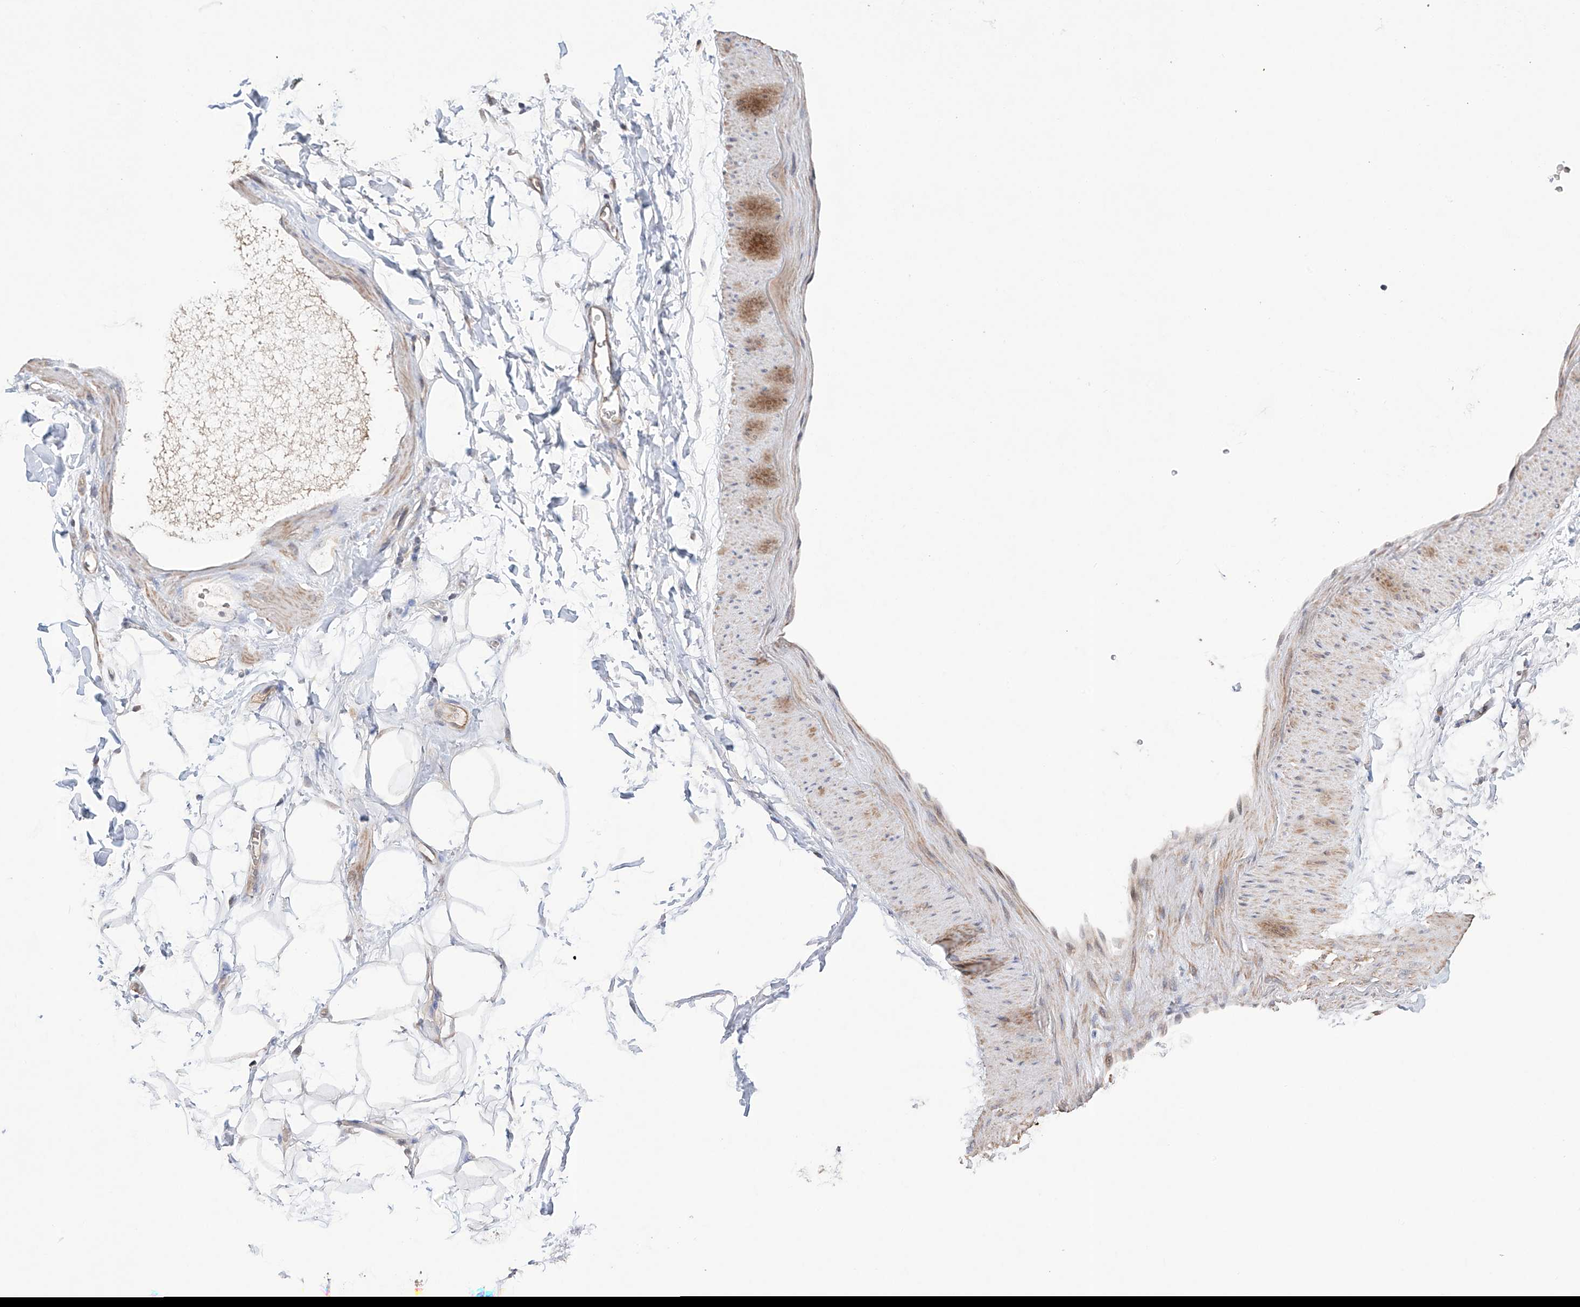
{"staining": {"intensity": "negative", "quantity": "none", "location": "none"}, "tissue": "adipose tissue", "cell_type": "Adipocytes", "image_type": "normal", "snomed": [{"axis": "morphology", "description": "Normal tissue, NOS"}, {"axis": "morphology", "description": "Adenocarcinoma, NOS"}, {"axis": "topography", "description": "Pancreas"}, {"axis": "topography", "description": "Peripheral nerve tissue"}], "caption": "This is a photomicrograph of immunohistochemistry staining of normal adipose tissue, which shows no expression in adipocytes.", "gene": "AFG1L", "patient": {"sex": "male", "age": 59}}